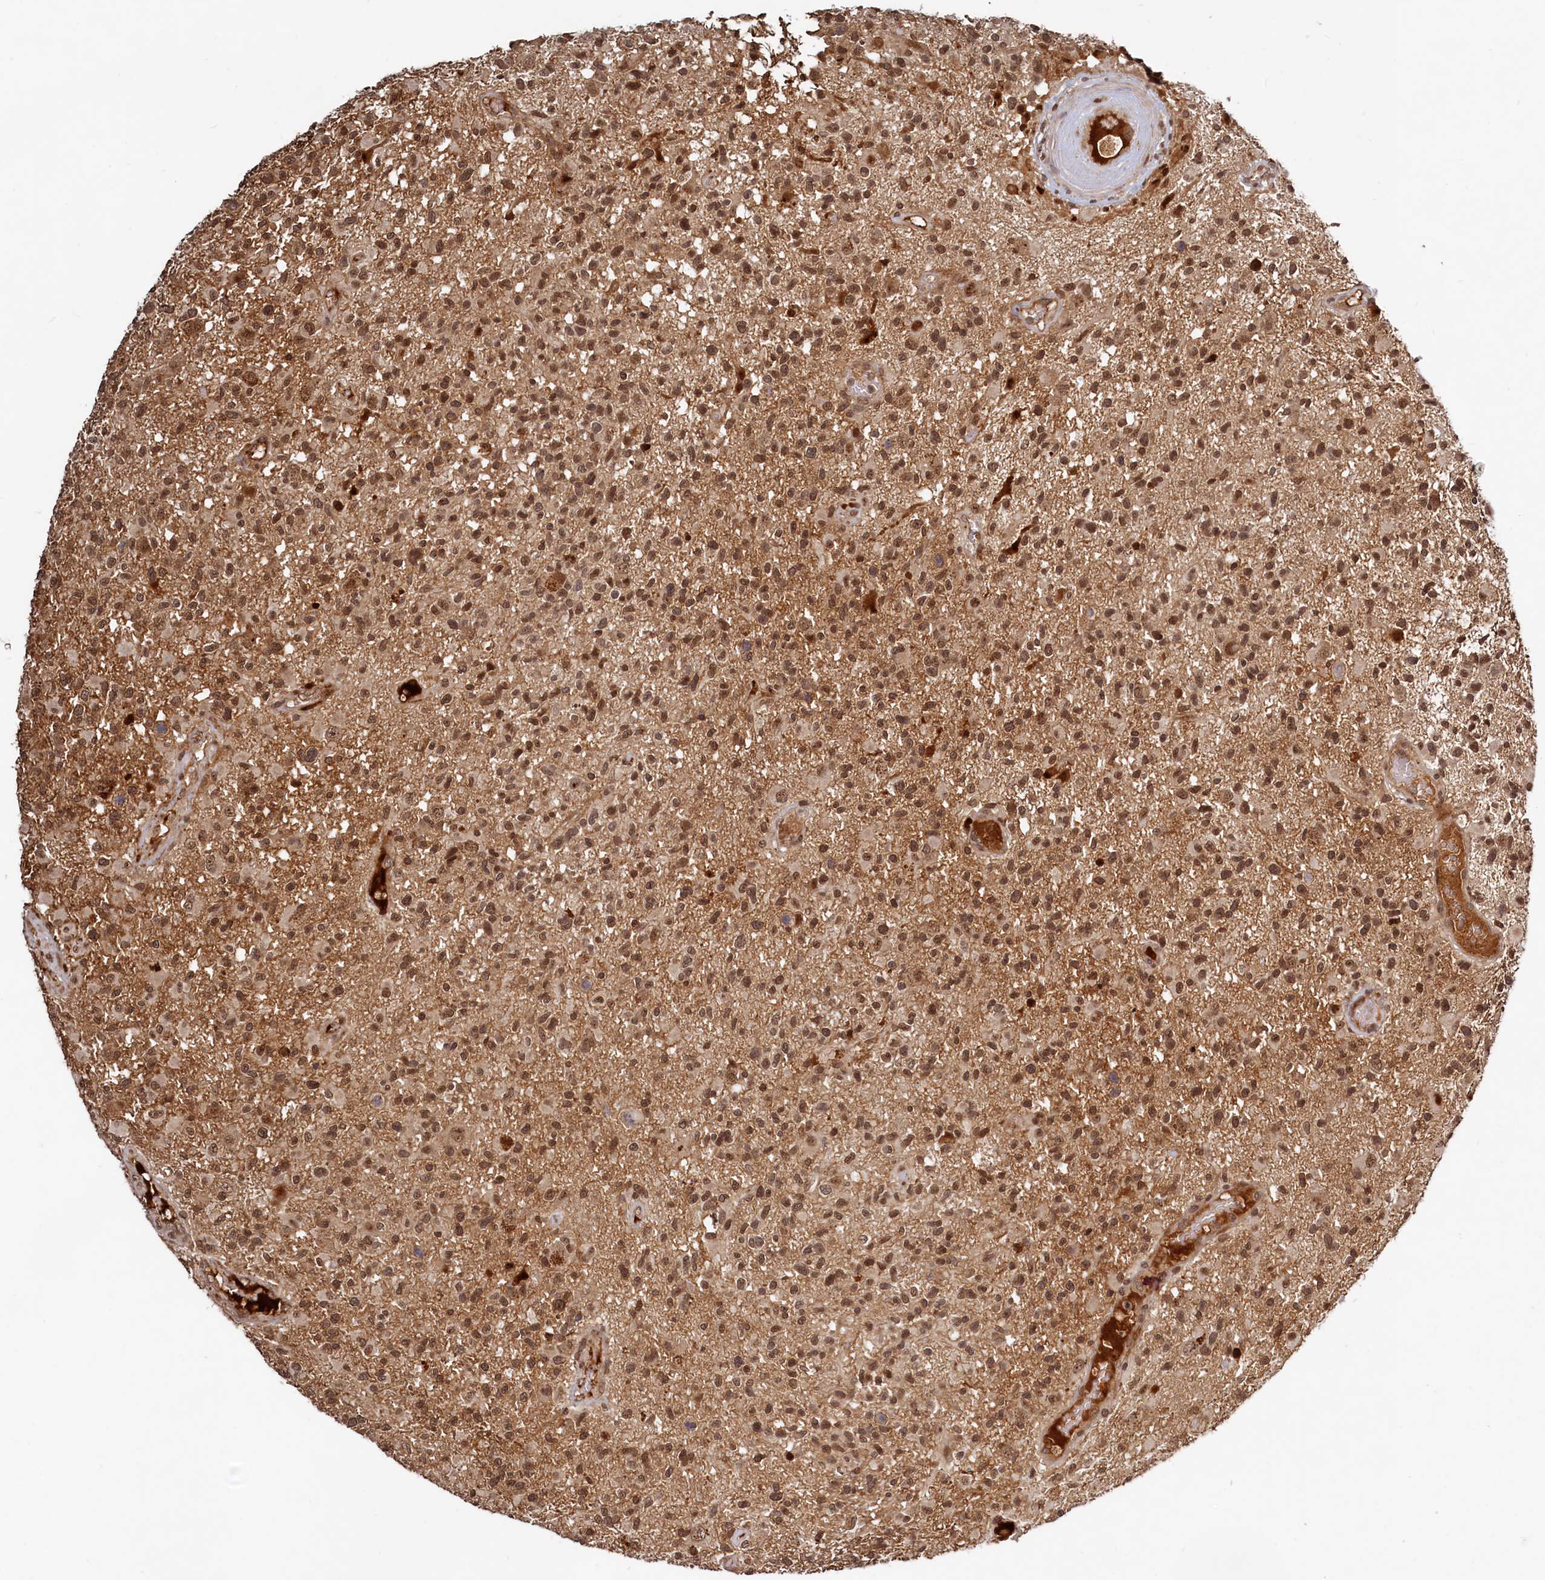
{"staining": {"intensity": "moderate", "quantity": ">75%", "location": "nuclear"}, "tissue": "glioma", "cell_type": "Tumor cells", "image_type": "cancer", "snomed": [{"axis": "morphology", "description": "Glioma, malignant, High grade"}, {"axis": "morphology", "description": "Glioblastoma, NOS"}, {"axis": "topography", "description": "Brain"}], "caption": "Human glioblastoma stained with a protein marker shows moderate staining in tumor cells.", "gene": "TRAPPC4", "patient": {"sex": "male", "age": 60}}